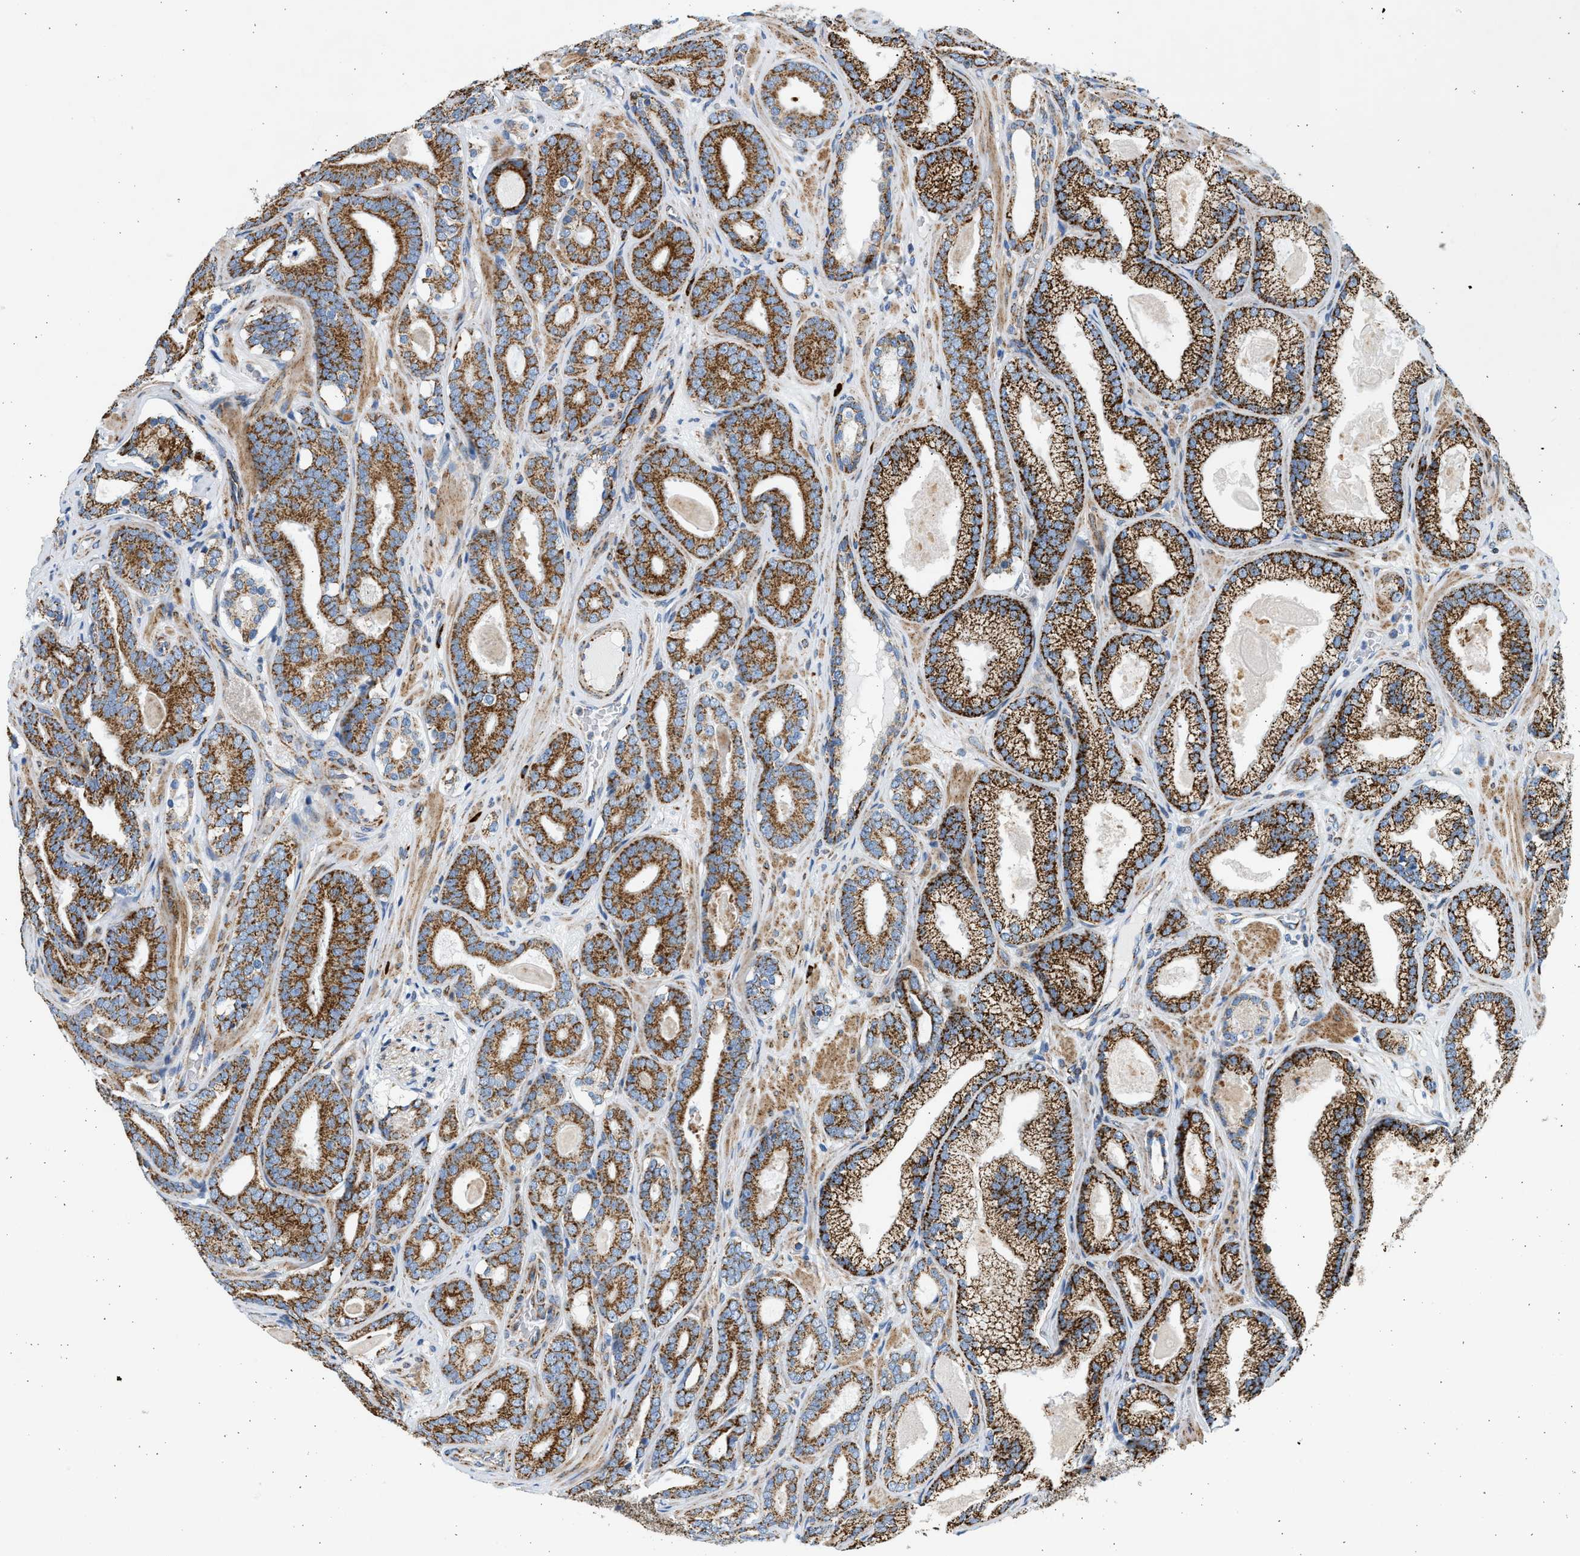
{"staining": {"intensity": "strong", "quantity": ">75%", "location": "cytoplasmic/membranous"}, "tissue": "prostate cancer", "cell_type": "Tumor cells", "image_type": "cancer", "snomed": [{"axis": "morphology", "description": "Adenocarcinoma, High grade"}, {"axis": "topography", "description": "Prostate"}], "caption": "Strong cytoplasmic/membranous staining is identified in about >75% of tumor cells in prostate adenocarcinoma (high-grade).", "gene": "KCNMB3", "patient": {"sex": "male", "age": 60}}